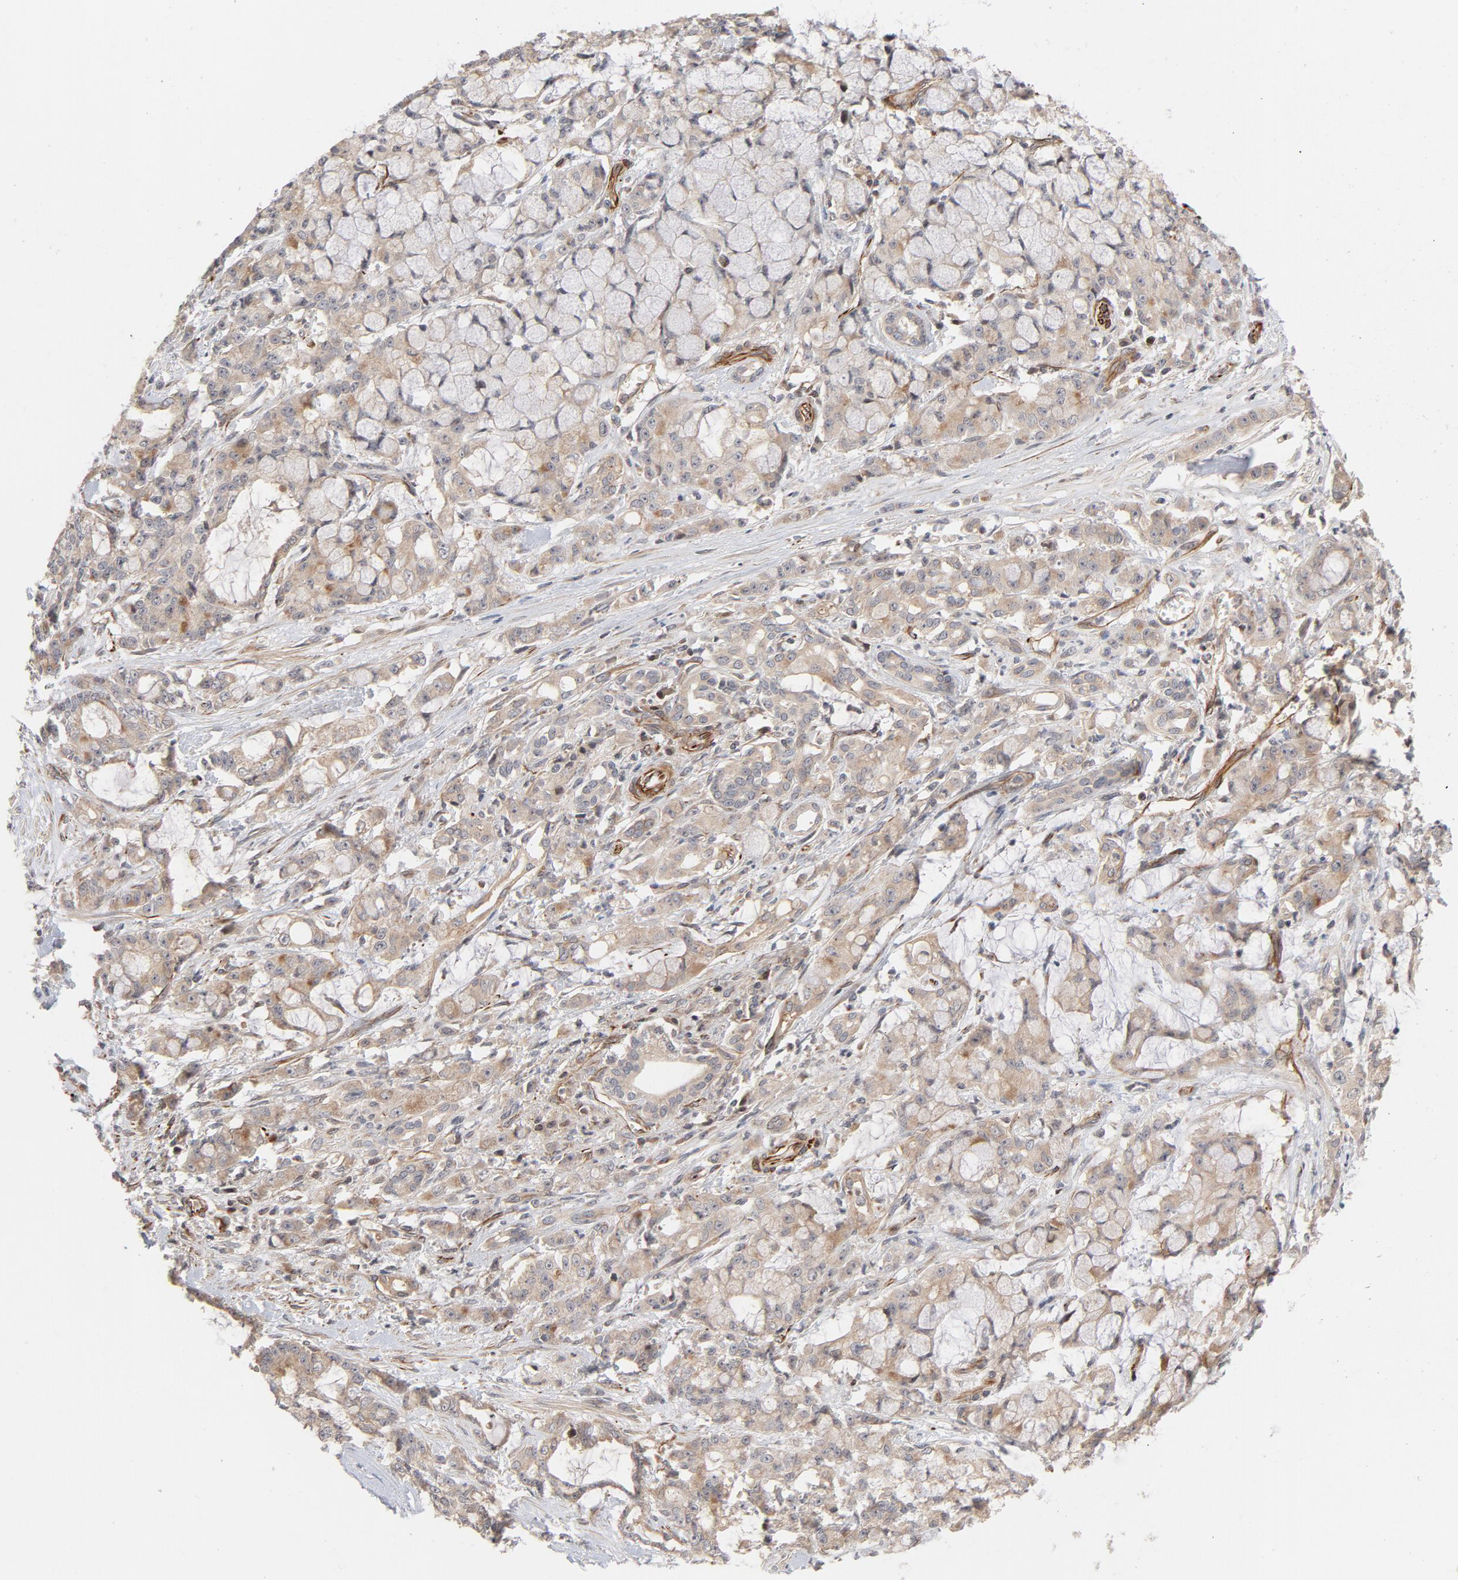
{"staining": {"intensity": "weak", "quantity": ">75%", "location": "cytoplasmic/membranous"}, "tissue": "pancreatic cancer", "cell_type": "Tumor cells", "image_type": "cancer", "snomed": [{"axis": "morphology", "description": "Adenocarcinoma, NOS"}, {"axis": "topography", "description": "Pancreas"}], "caption": "A micrograph of pancreatic cancer (adenocarcinoma) stained for a protein demonstrates weak cytoplasmic/membranous brown staining in tumor cells. The protein is shown in brown color, while the nuclei are stained blue.", "gene": "DNAAF2", "patient": {"sex": "female", "age": 73}}